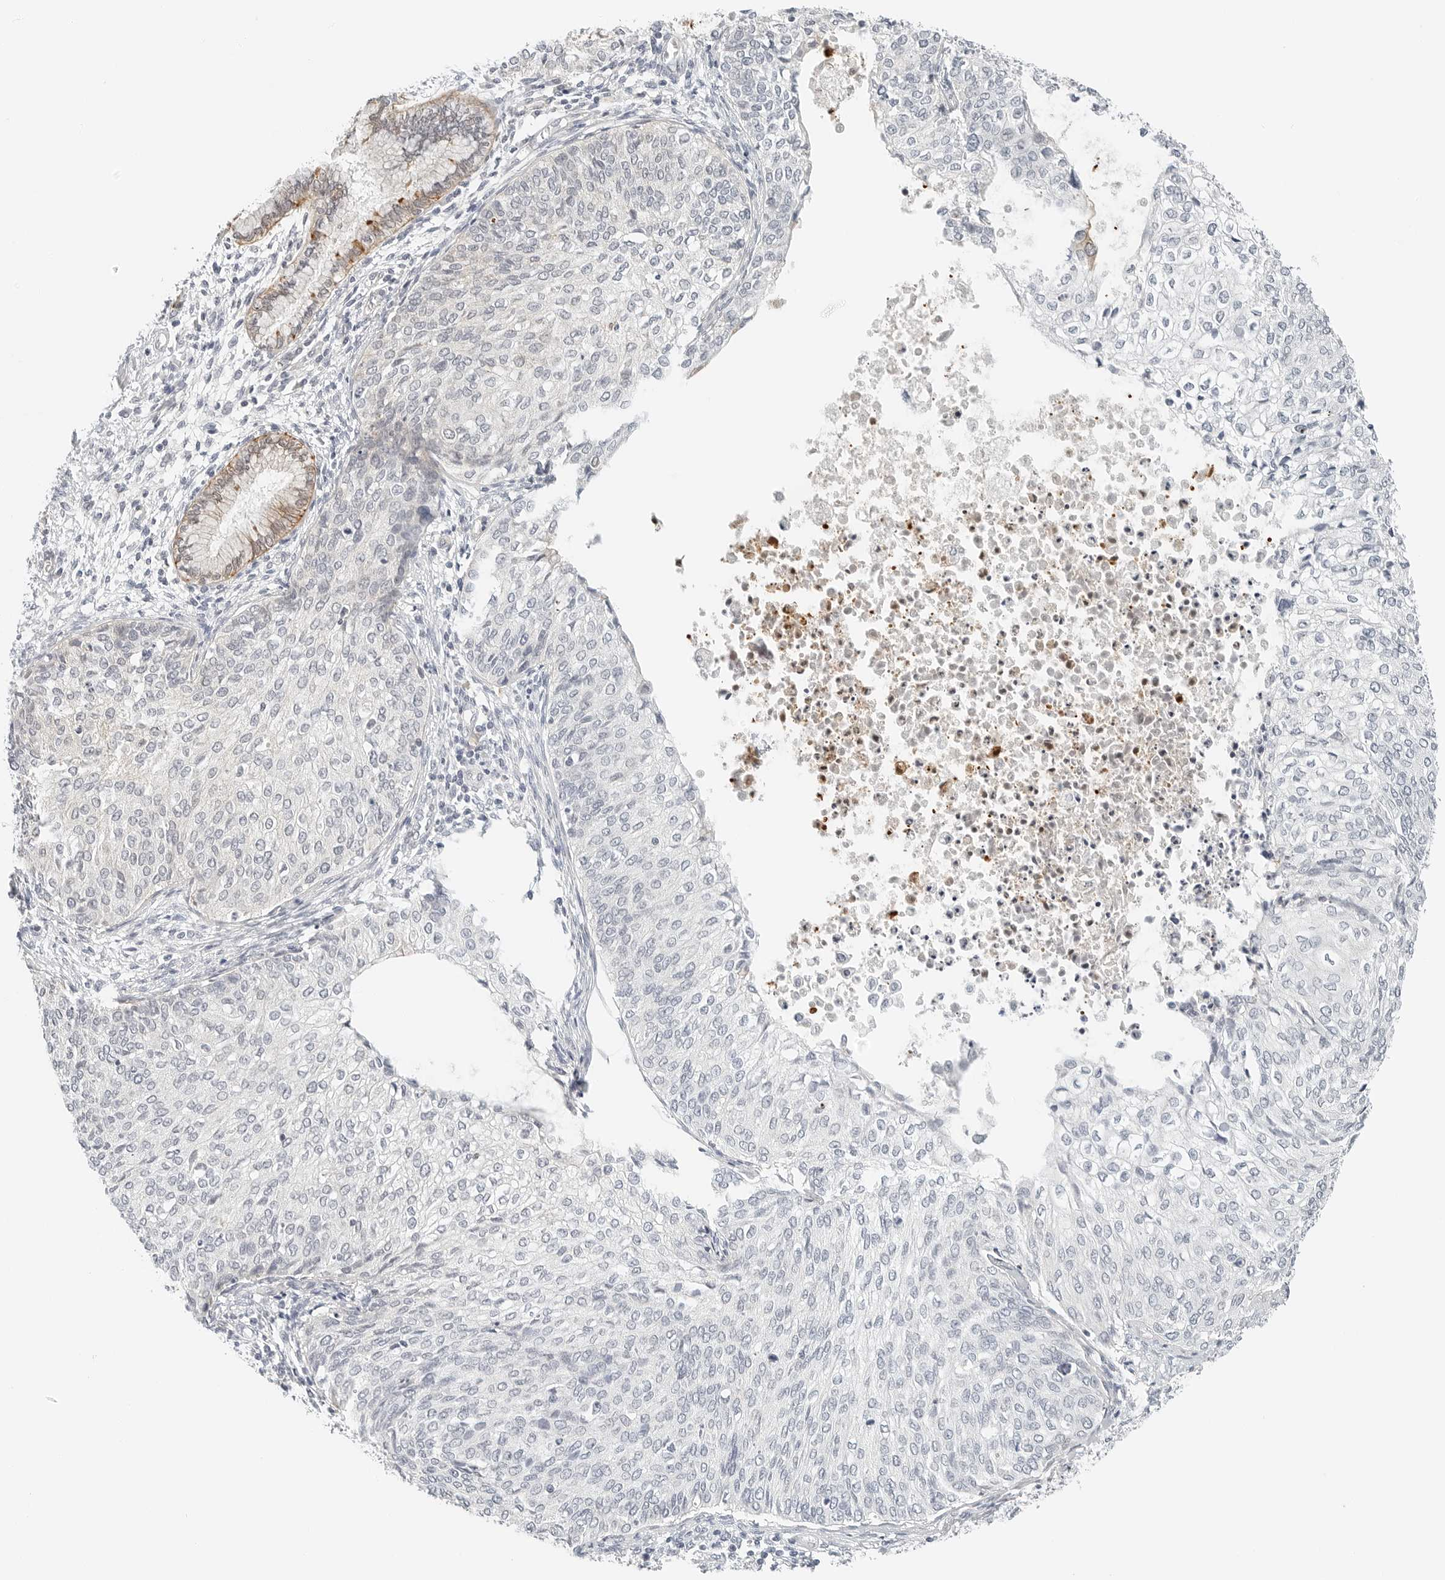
{"staining": {"intensity": "weak", "quantity": "<25%", "location": "cytoplasmic/membranous"}, "tissue": "cervical cancer", "cell_type": "Tumor cells", "image_type": "cancer", "snomed": [{"axis": "morphology", "description": "Squamous cell carcinoma, NOS"}, {"axis": "topography", "description": "Cervix"}], "caption": "A high-resolution image shows immunohistochemistry staining of squamous cell carcinoma (cervical), which exhibits no significant staining in tumor cells. (DAB immunohistochemistry, high magnification).", "gene": "IQCC", "patient": {"sex": "female", "age": 37}}